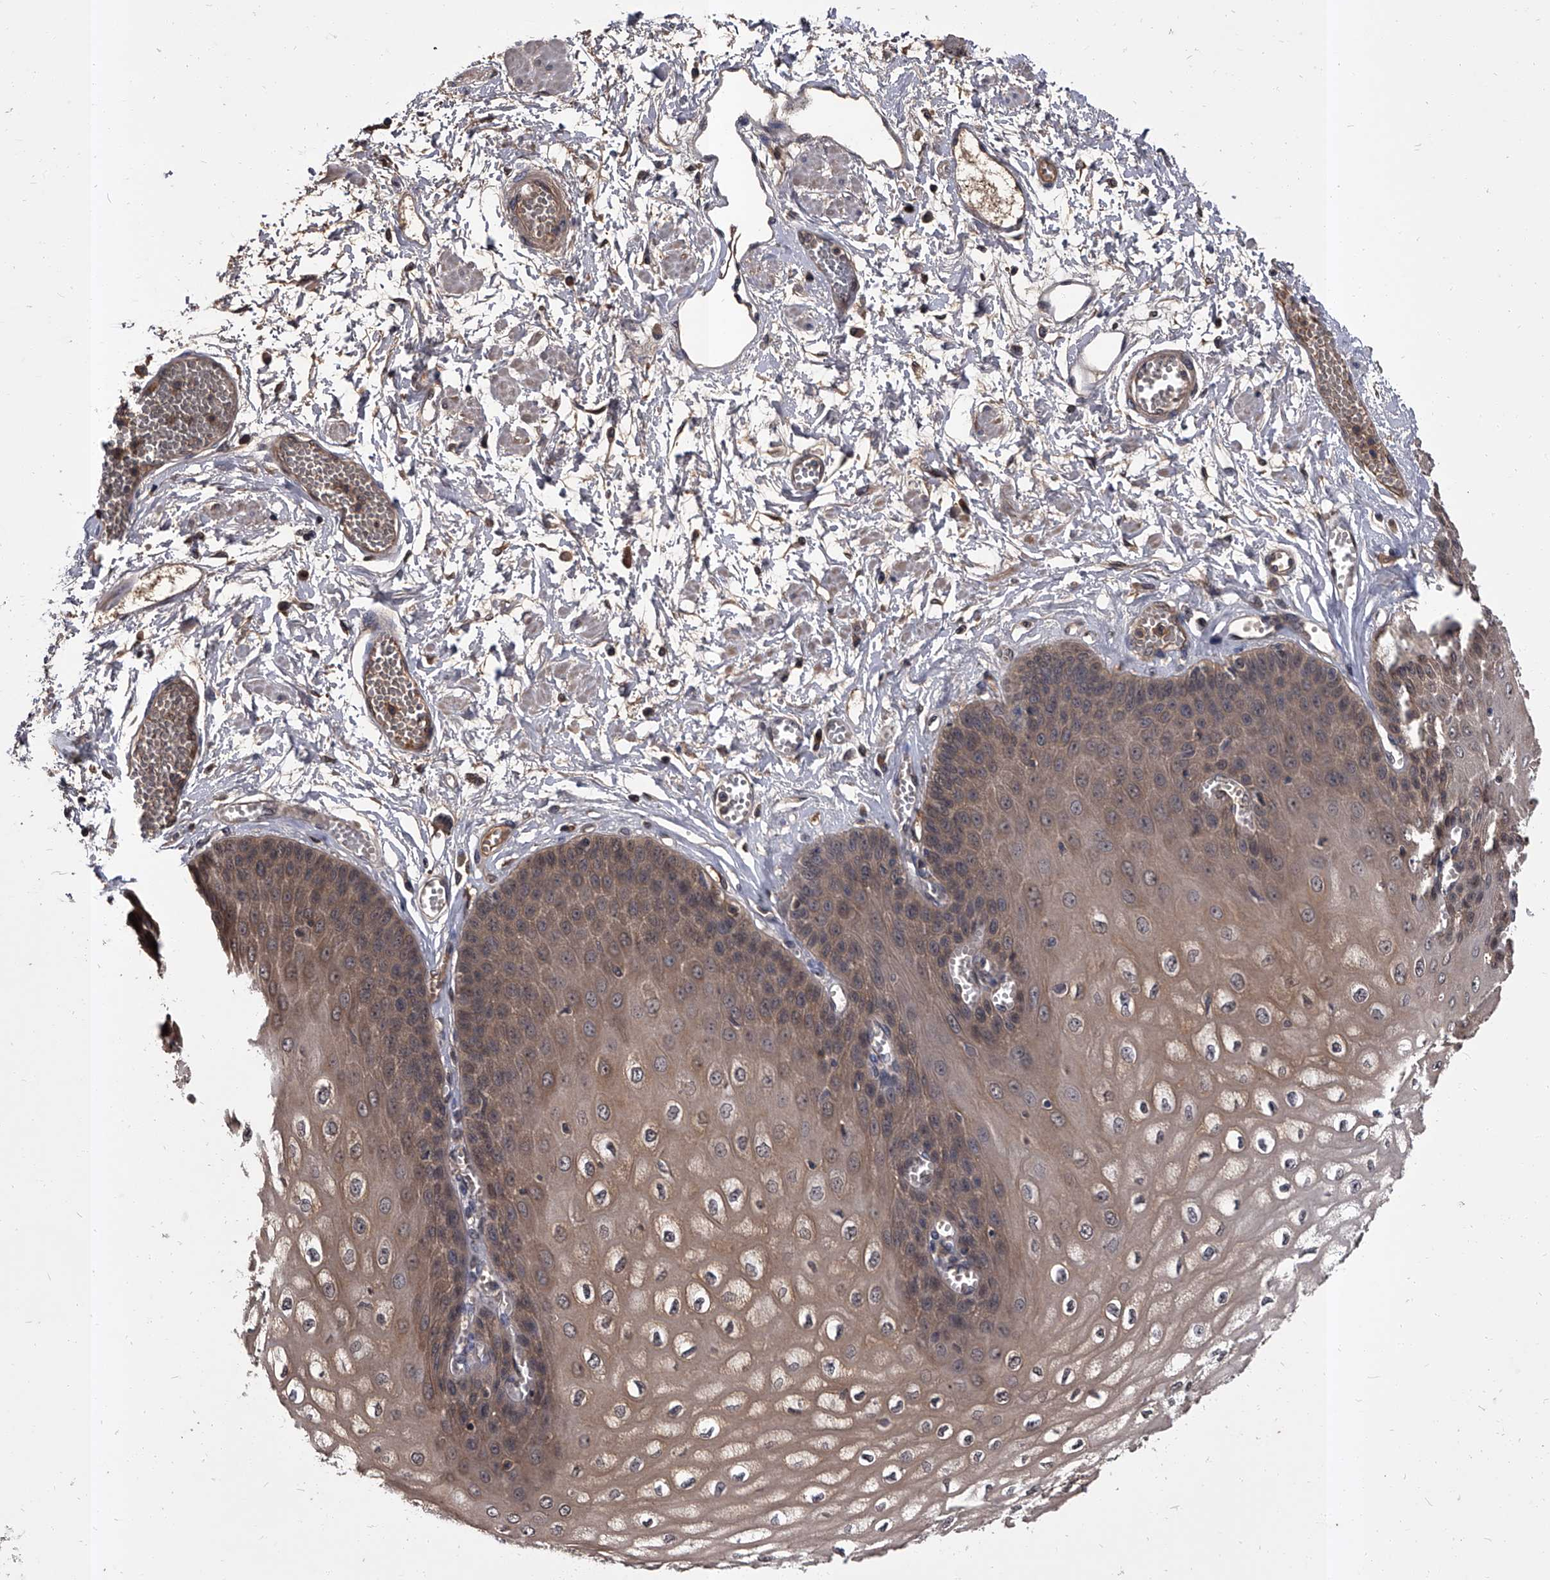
{"staining": {"intensity": "moderate", "quantity": ">75%", "location": "cytoplasmic/membranous,nuclear"}, "tissue": "esophagus", "cell_type": "Squamous epithelial cells", "image_type": "normal", "snomed": [{"axis": "morphology", "description": "Normal tissue, NOS"}, {"axis": "topography", "description": "Esophagus"}], "caption": "Brown immunohistochemical staining in unremarkable esophagus exhibits moderate cytoplasmic/membranous,nuclear expression in about >75% of squamous epithelial cells. (DAB = brown stain, brightfield microscopy at high magnification).", "gene": "SLC18B1", "patient": {"sex": "male", "age": 60}}